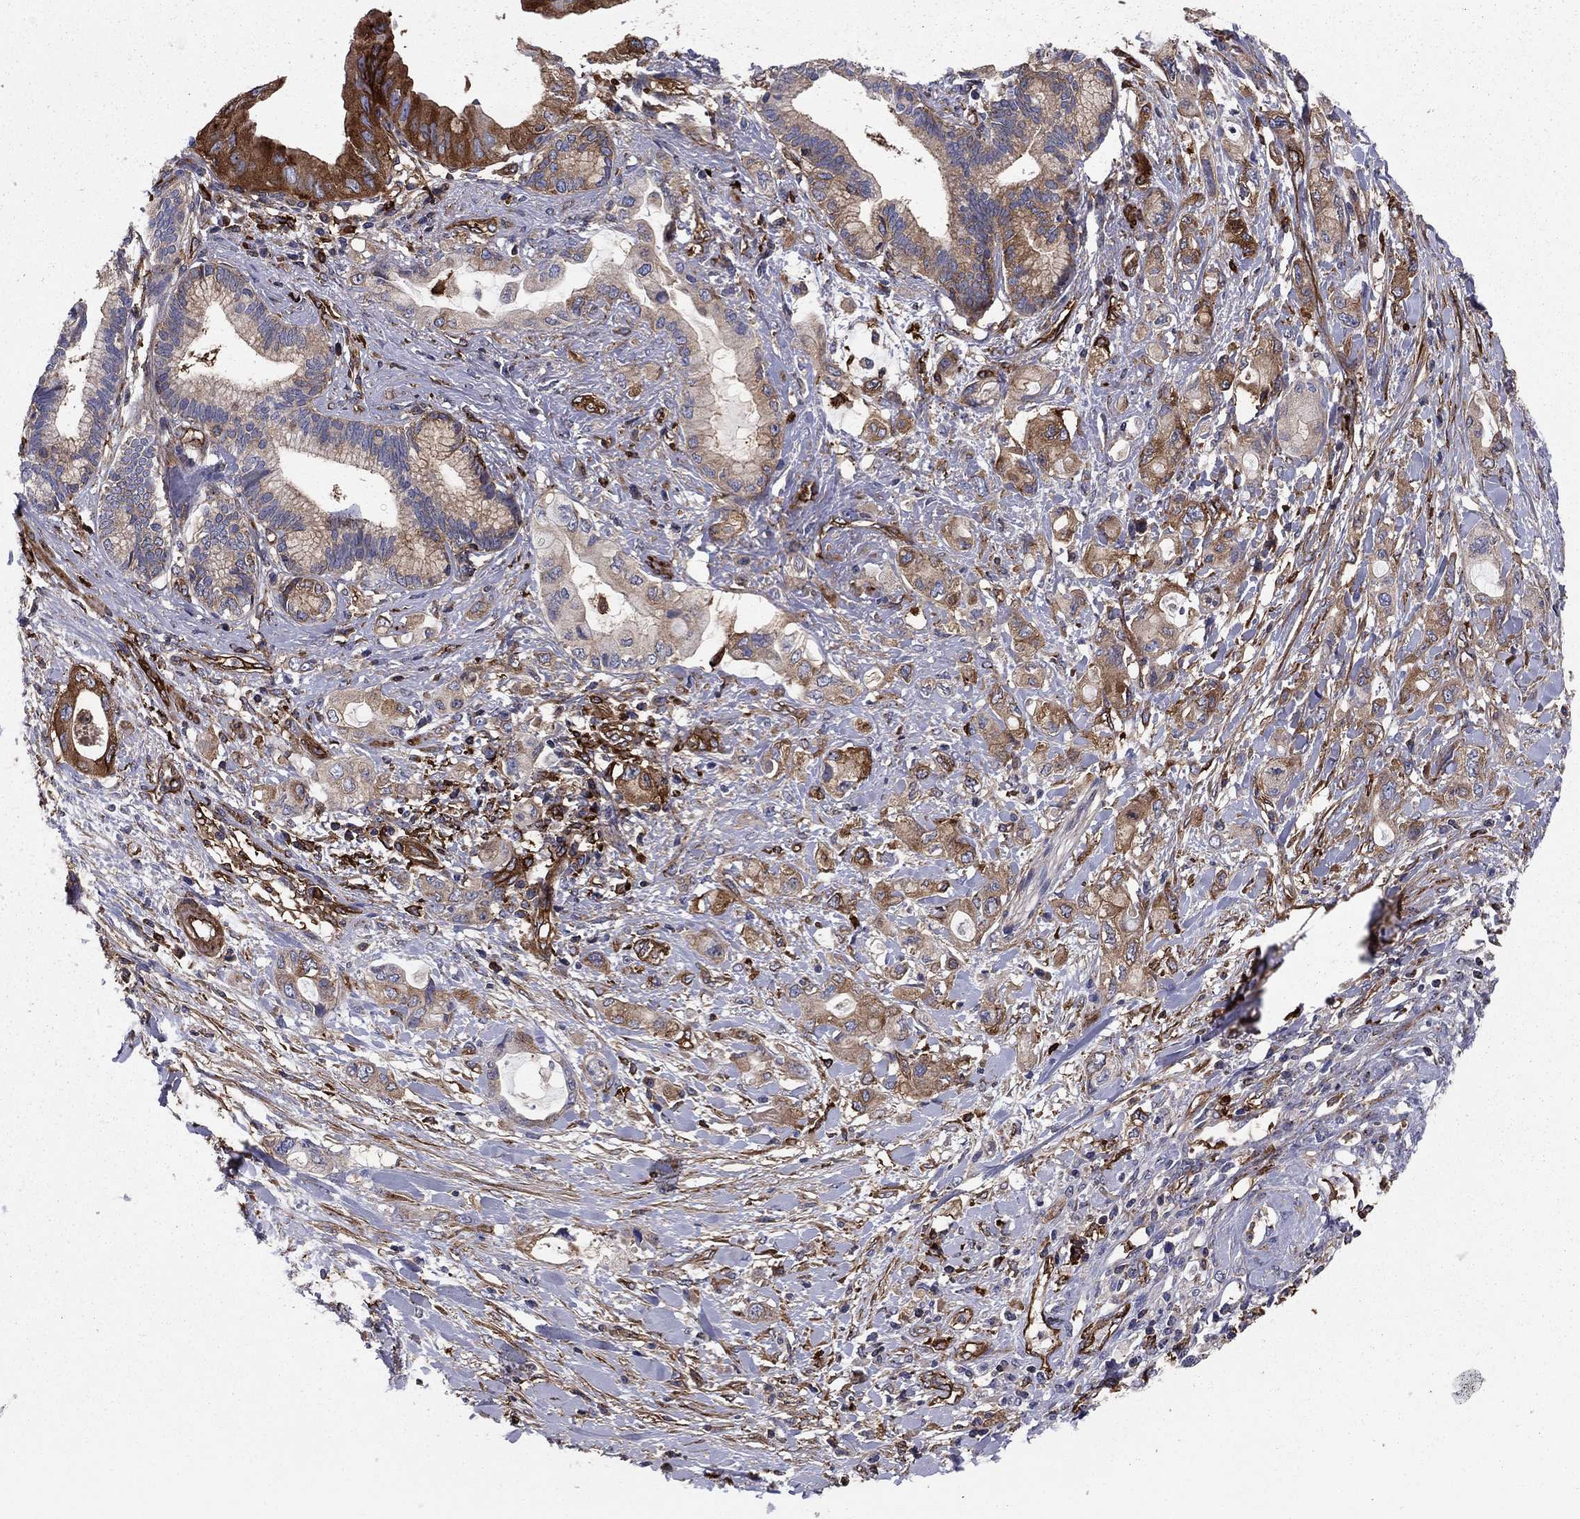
{"staining": {"intensity": "moderate", "quantity": "<25%", "location": "cytoplasmic/membranous"}, "tissue": "pancreatic cancer", "cell_type": "Tumor cells", "image_type": "cancer", "snomed": [{"axis": "morphology", "description": "Adenocarcinoma, NOS"}, {"axis": "topography", "description": "Pancreas"}], "caption": "Immunohistochemistry (DAB) staining of pancreatic adenocarcinoma reveals moderate cytoplasmic/membranous protein expression in about <25% of tumor cells.", "gene": "EHBP1L1", "patient": {"sex": "female", "age": 56}}